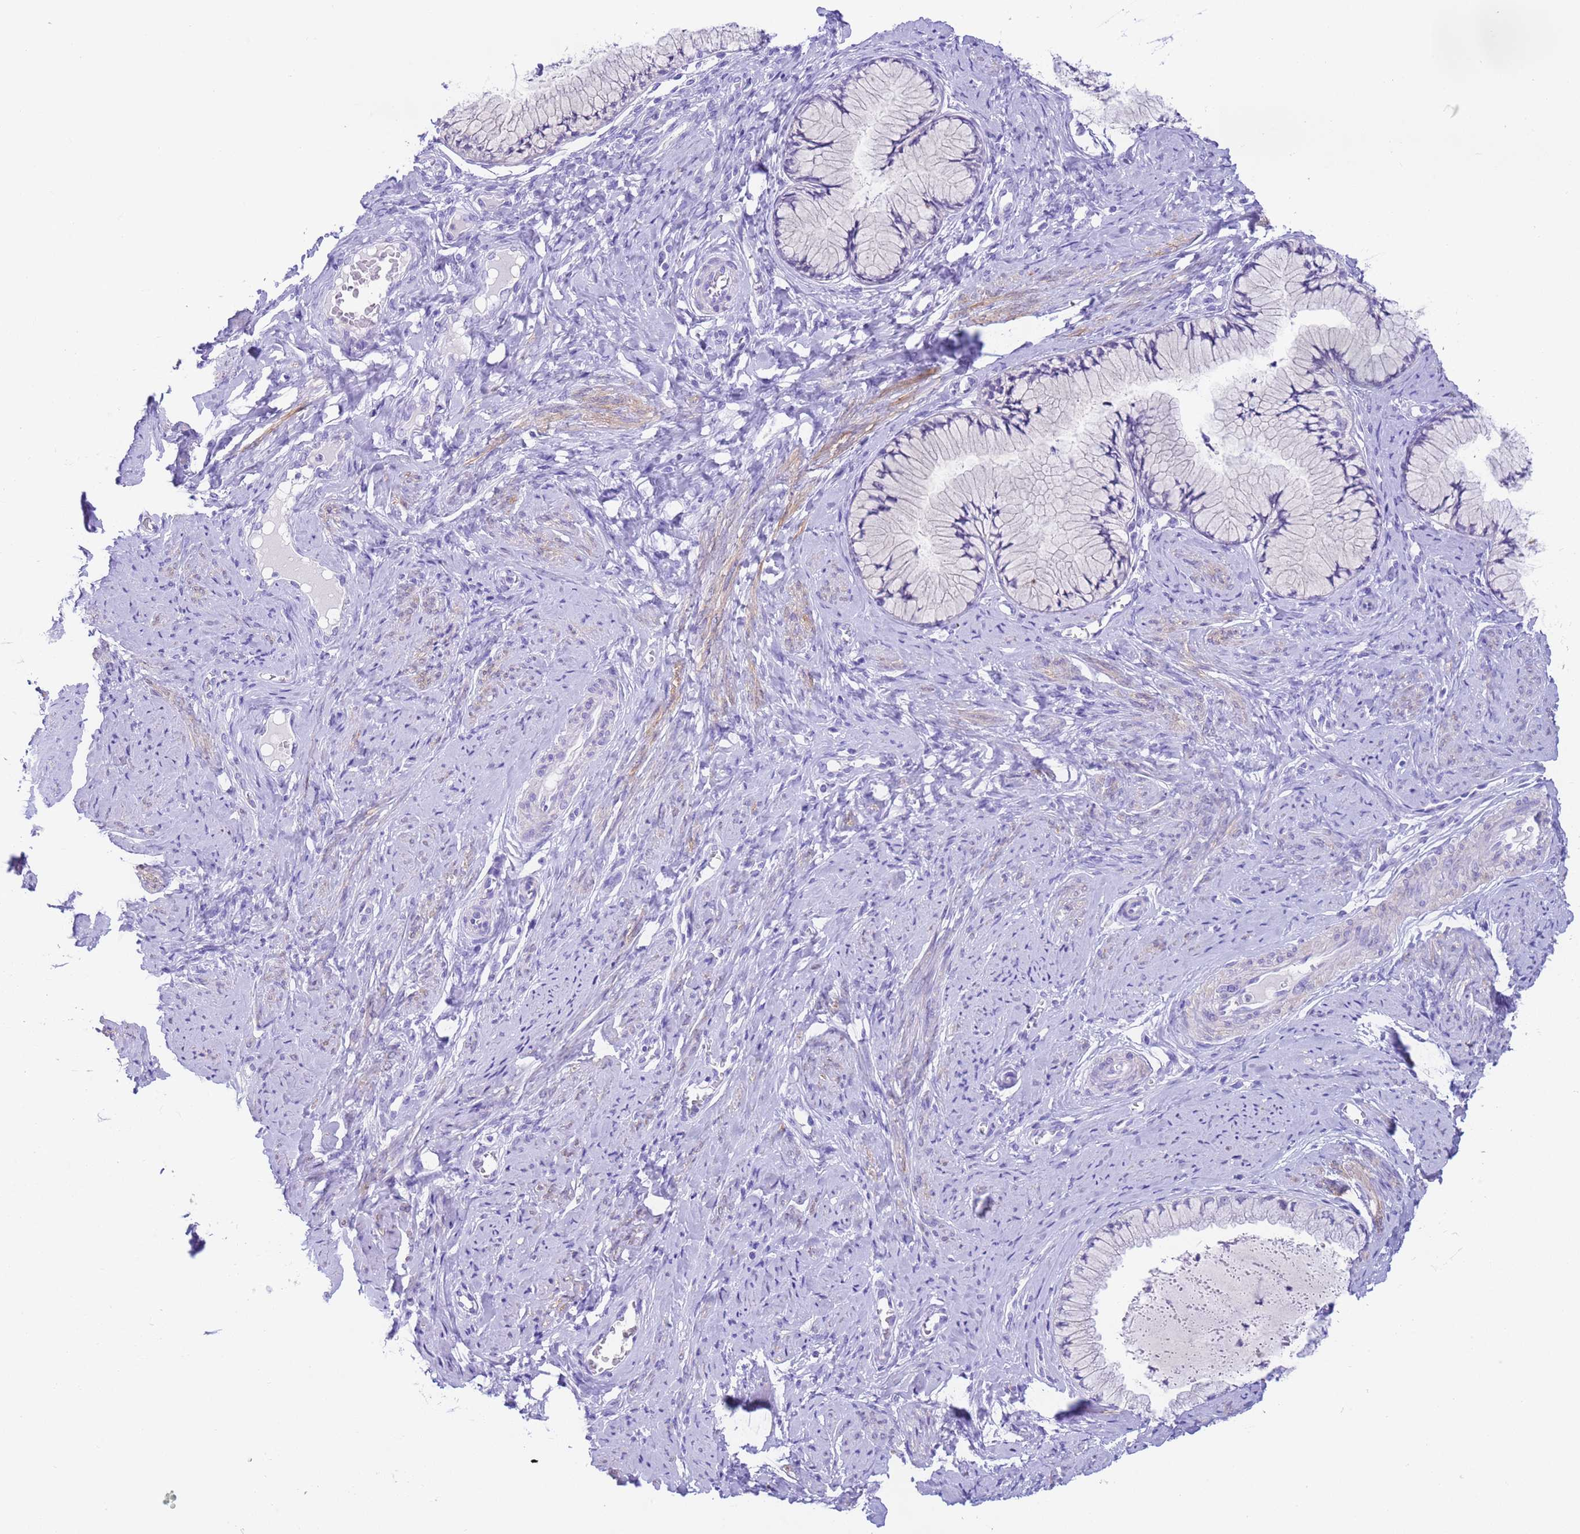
{"staining": {"intensity": "negative", "quantity": "none", "location": "none"}, "tissue": "cervix", "cell_type": "Glandular cells", "image_type": "normal", "snomed": [{"axis": "morphology", "description": "Normal tissue, NOS"}, {"axis": "topography", "description": "Cervix"}], "caption": "The image reveals no staining of glandular cells in benign cervix. (Stains: DAB (3,3'-diaminobenzidine) immunohistochemistry (IHC) with hematoxylin counter stain, Microscopy: brightfield microscopy at high magnification).", "gene": "USP38", "patient": {"sex": "female", "age": 42}}